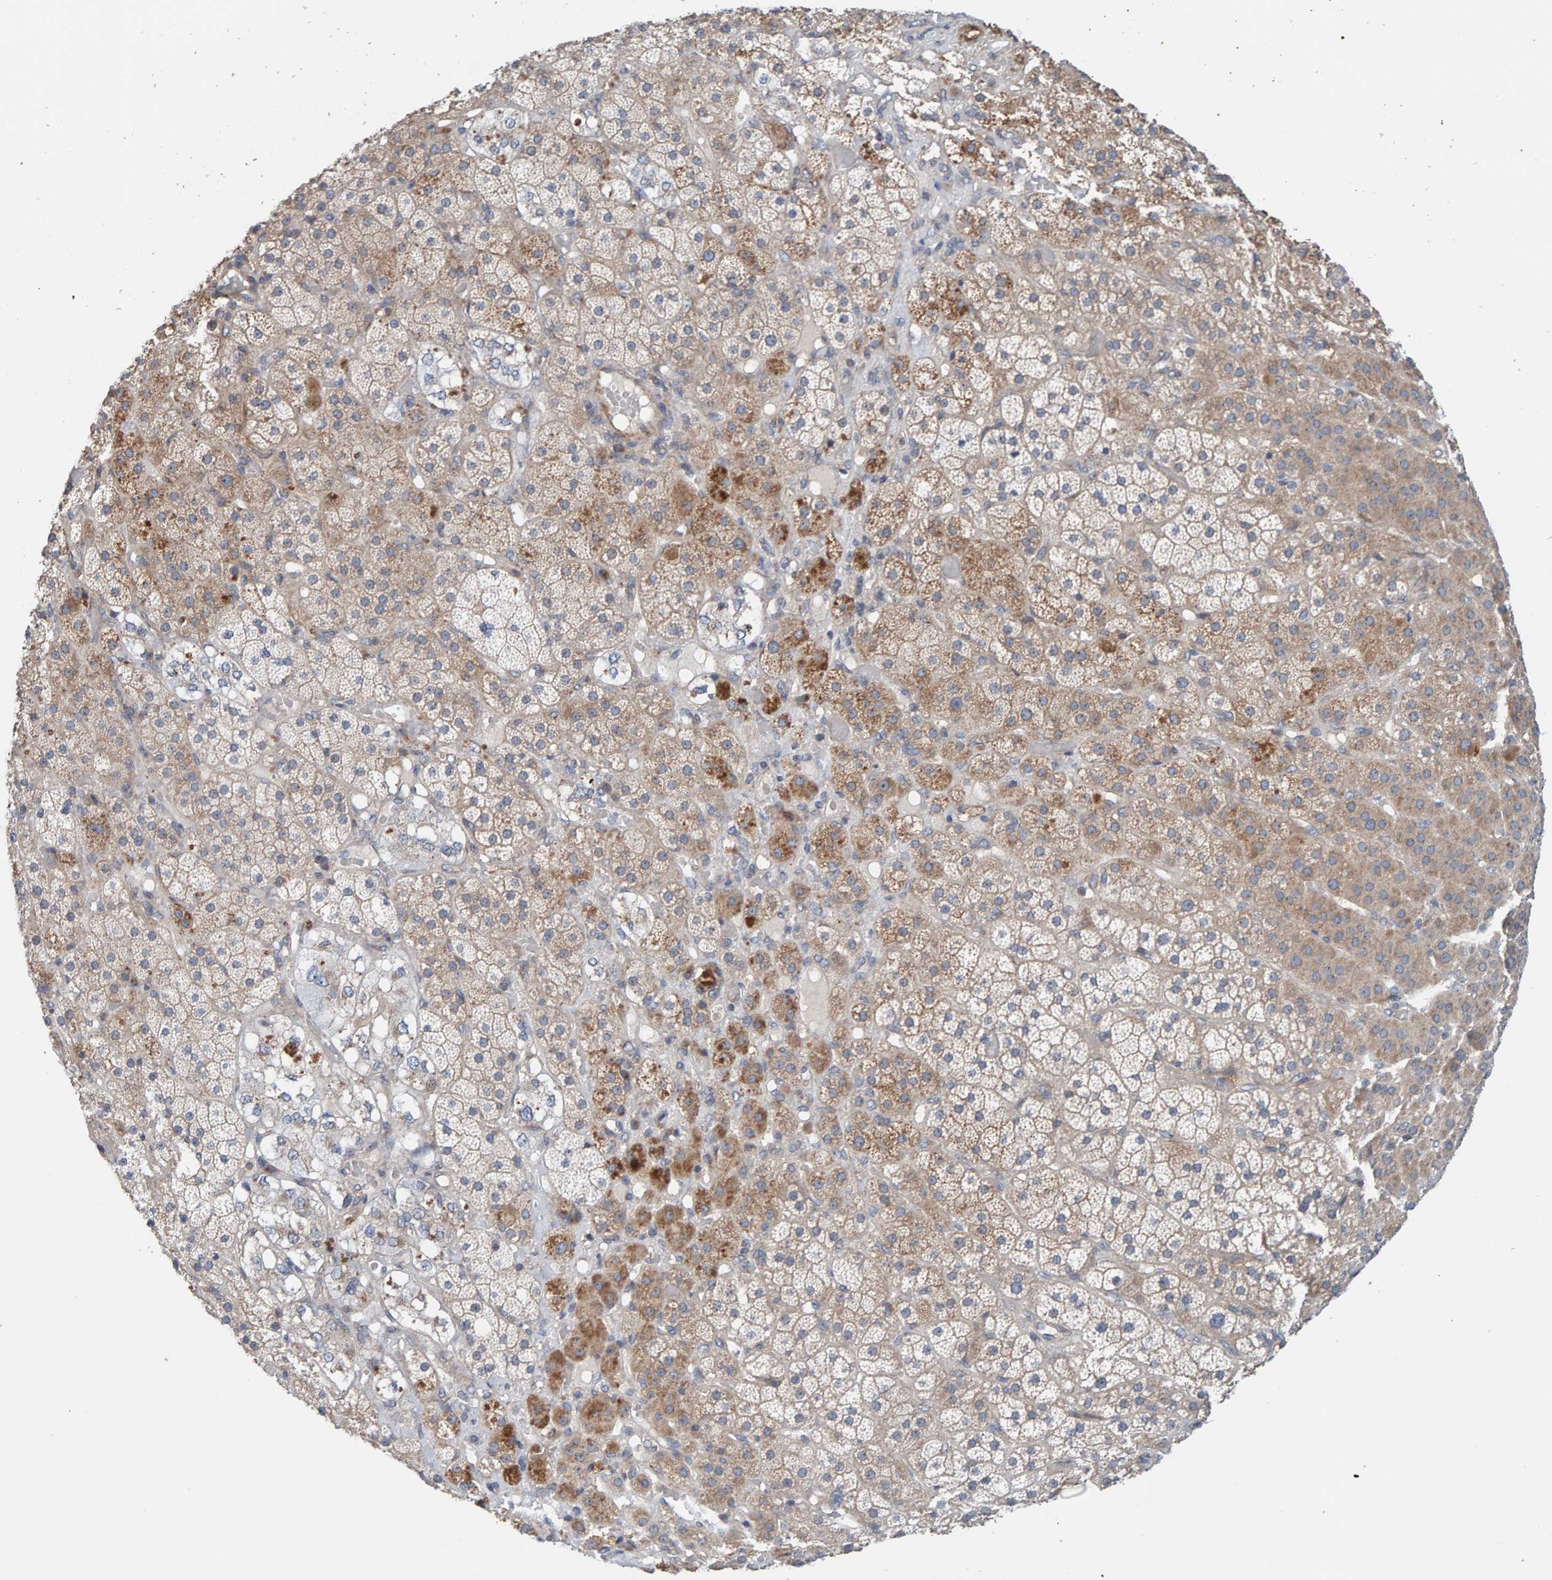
{"staining": {"intensity": "moderate", "quantity": "25%-75%", "location": "cytoplasmic/membranous"}, "tissue": "adrenal gland", "cell_type": "Glandular cells", "image_type": "normal", "snomed": [{"axis": "morphology", "description": "Normal tissue, NOS"}, {"axis": "topography", "description": "Adrenal gland"}], "caption": "The photomicrograph displays staining of unremarkable adrenal gland, revealing moderate cytoplasmic/membranous protein positivity (brown color) within glandular cells.", "gene": "CCM2", "patient": {"sex": "male", "age": 57}}